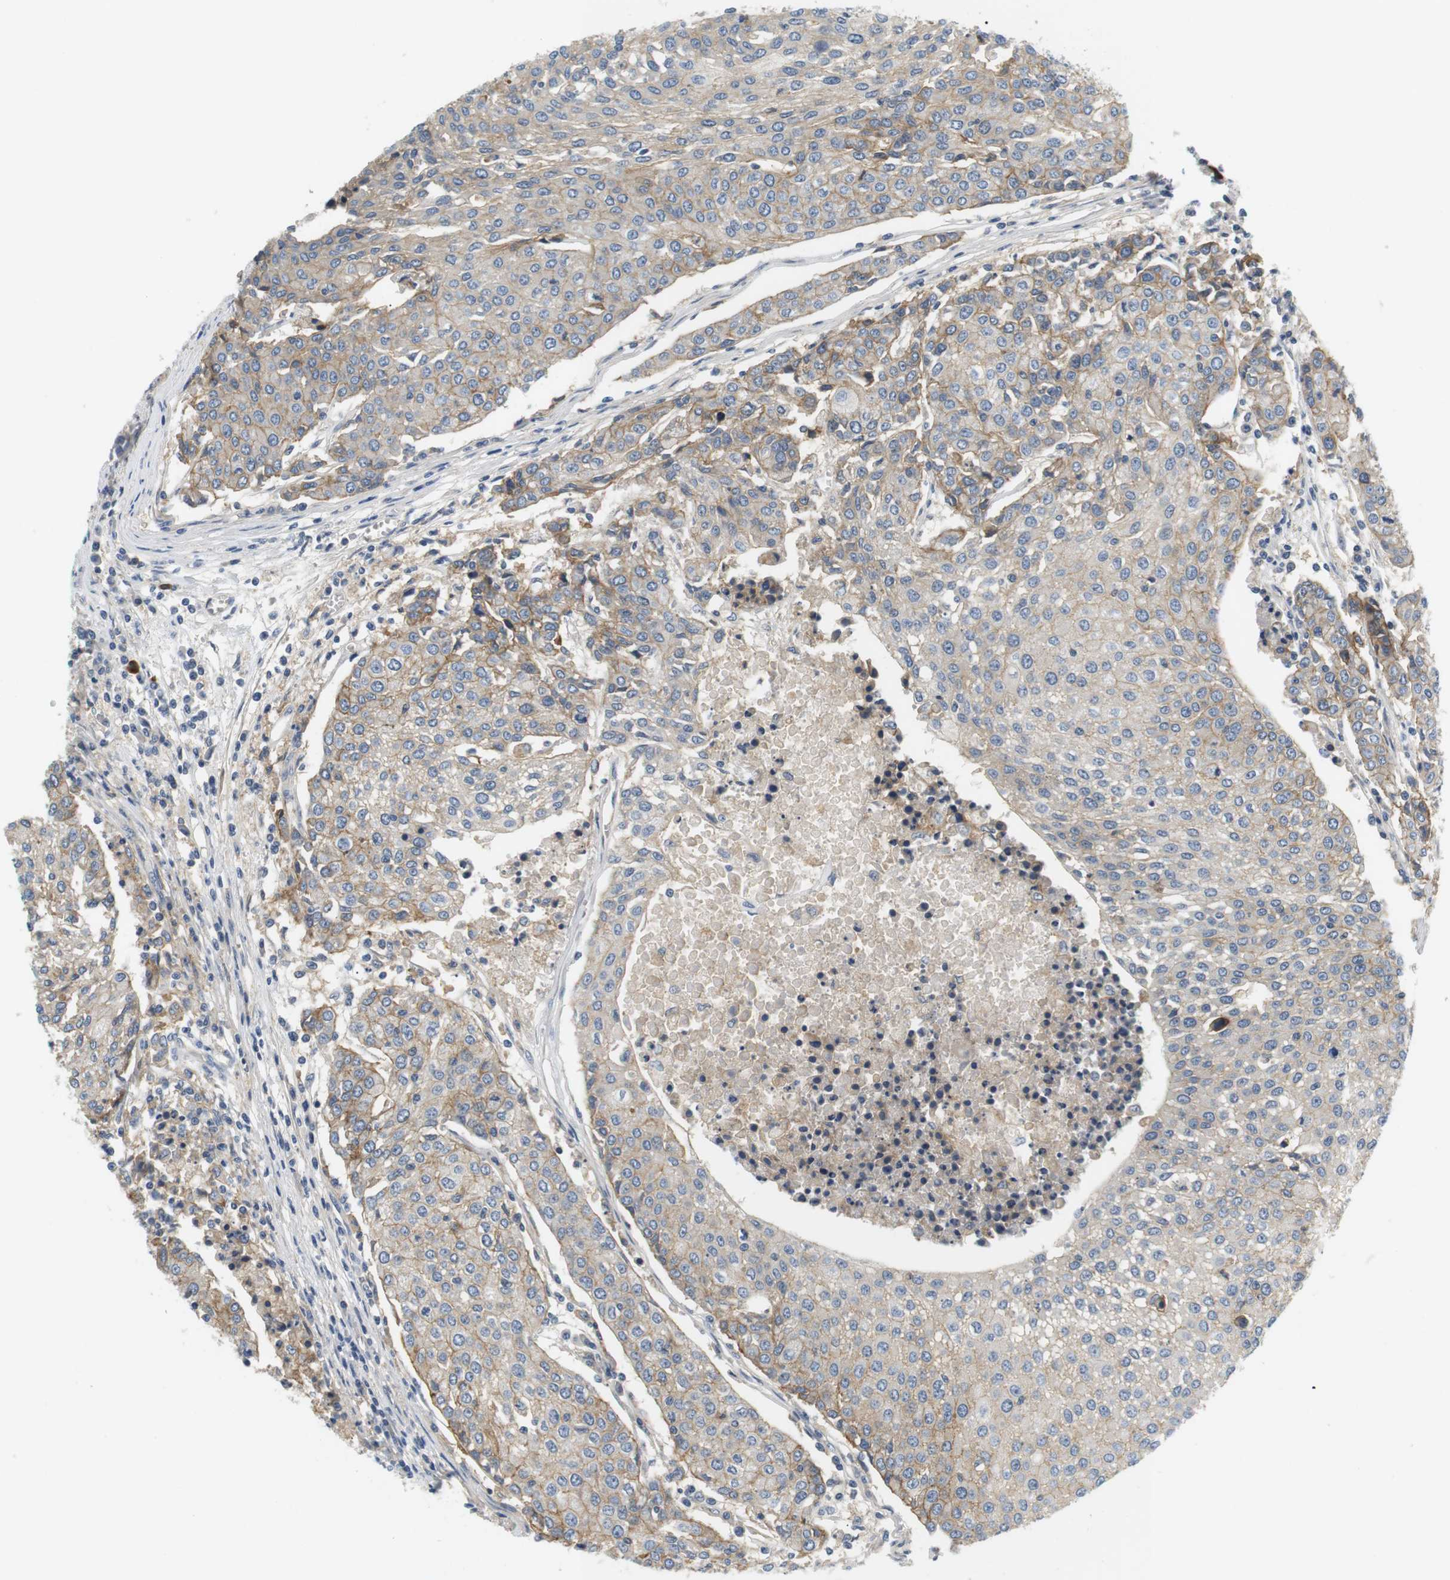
{"staining": {"intensity": "moderate", "quantity": "<25%", "location": "cytoplasmic/membranous"}, "tissue": "urothelial cancer", "cell_type": "Tumor cells", "image_type": "cancer", "snomed": [{"axis": "morphology", "description": "Urothelial carcinoma, High grade"}, {"axis": "topography", "description": "Urinary bladder"}], "caption": "Immunohistochemistry staining of urothelial cancer, which displays low levels of moderate cytoplasmic/membranous expression in approximately <25% of tumor cells indicating moderate cytoplasmic/membranous protein expression. The staining was performed using DAB (3,3'-diaminobenzidine) (brown) for protein detection and nuclei were counterstained in hematoxylin (blue).", "gene": "SLC30A1", "patient": {"sex": "female", "age": 85}}